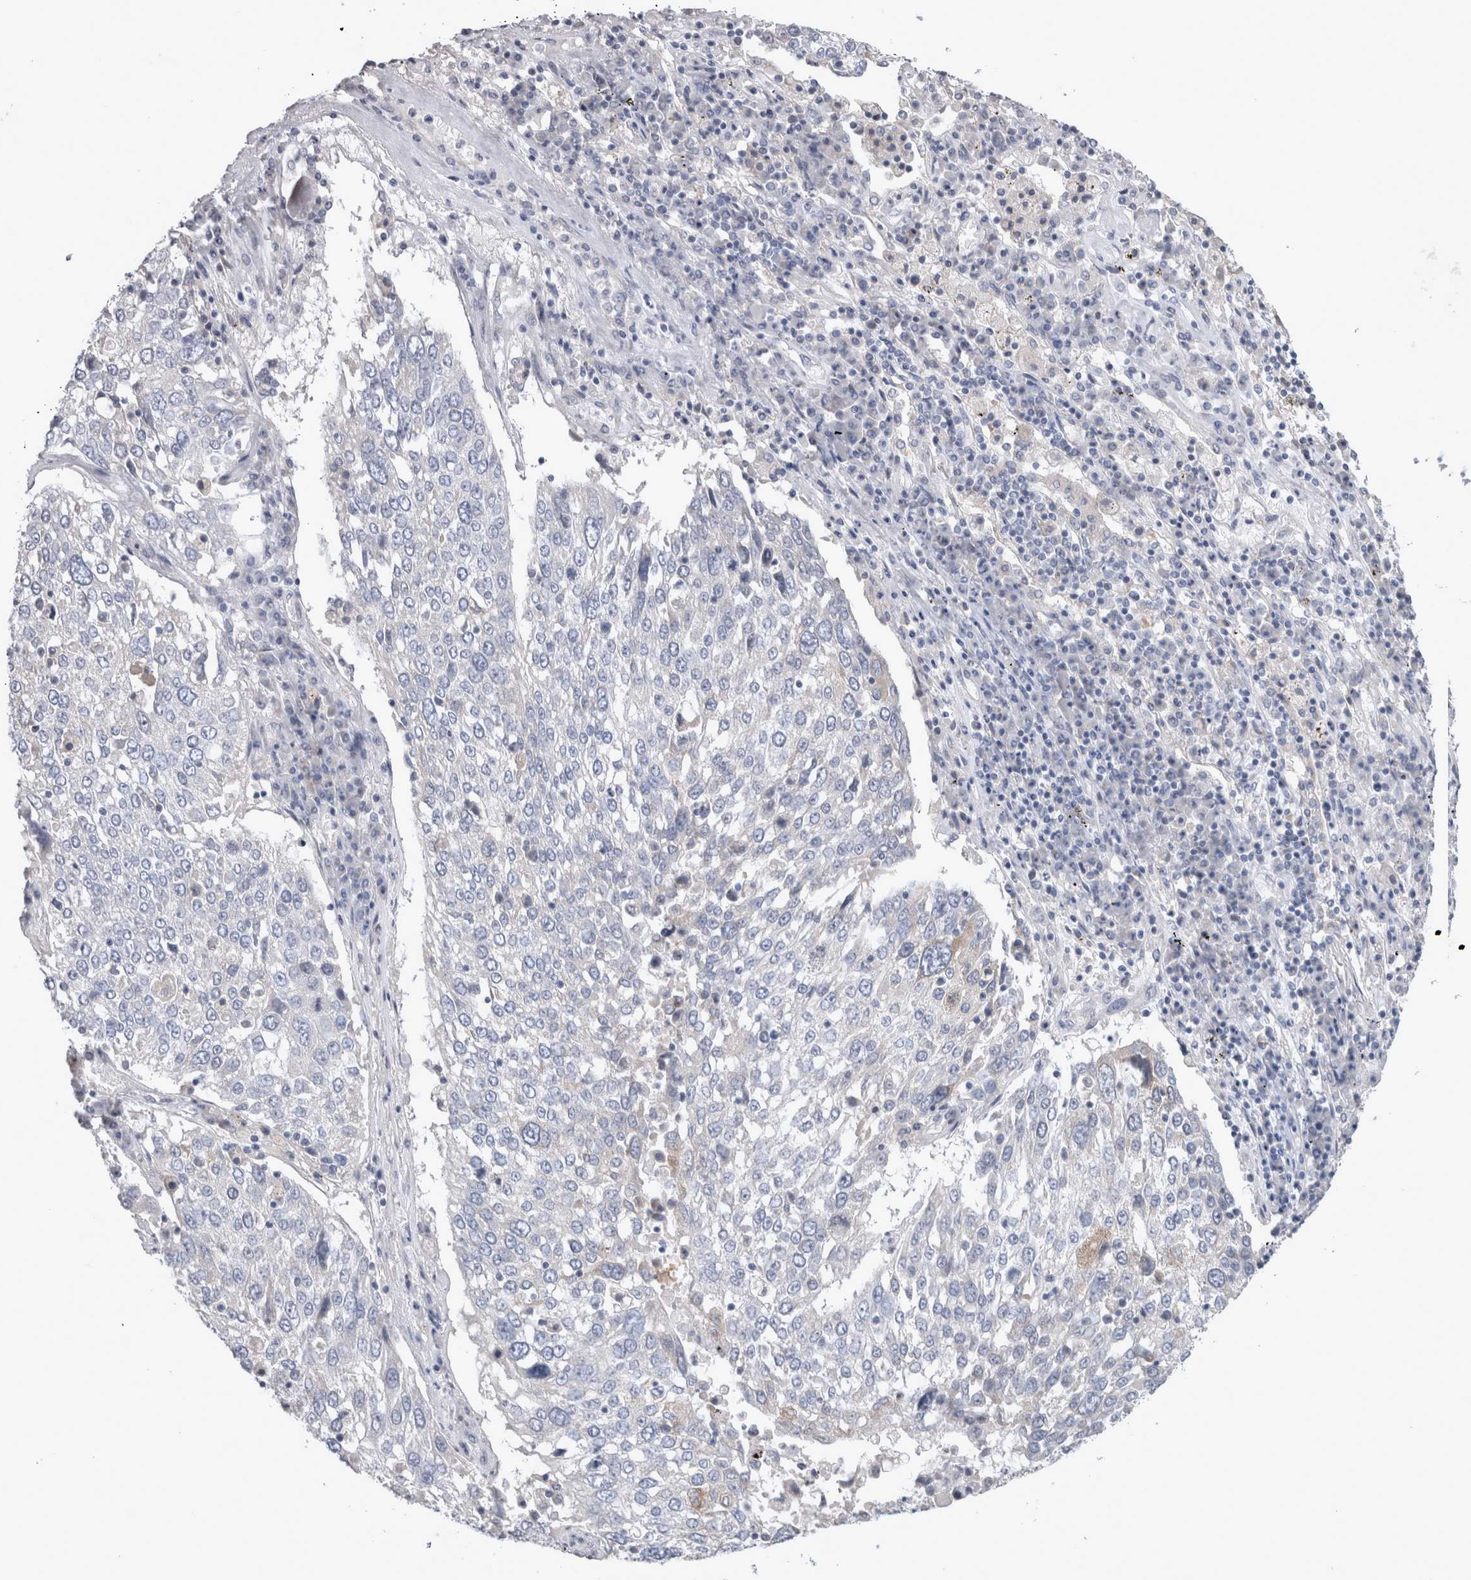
{"staining": {"intensity": "negative", "quantity": "none", "location": "none"}, "tissue": "lung cancer", "cell_type": "Tumor cells", "image_type": "cancer", "snomed": [{"axis": "morphology", "description": "Squamous cell carcinoma, NOS"}, {"axis": "topography", "description": "Lung"}], "caption": "DAB immunohistochemical staining of squamous cell carcinoma (lung) displays no significant positivity in tumor cells. (DAB (3,3'-diaminobenzidine) immunohistochemistry with hematoxylin counter stain).", "gene": "LRRC40", "patient": {"sex": "male", "age": 65}}